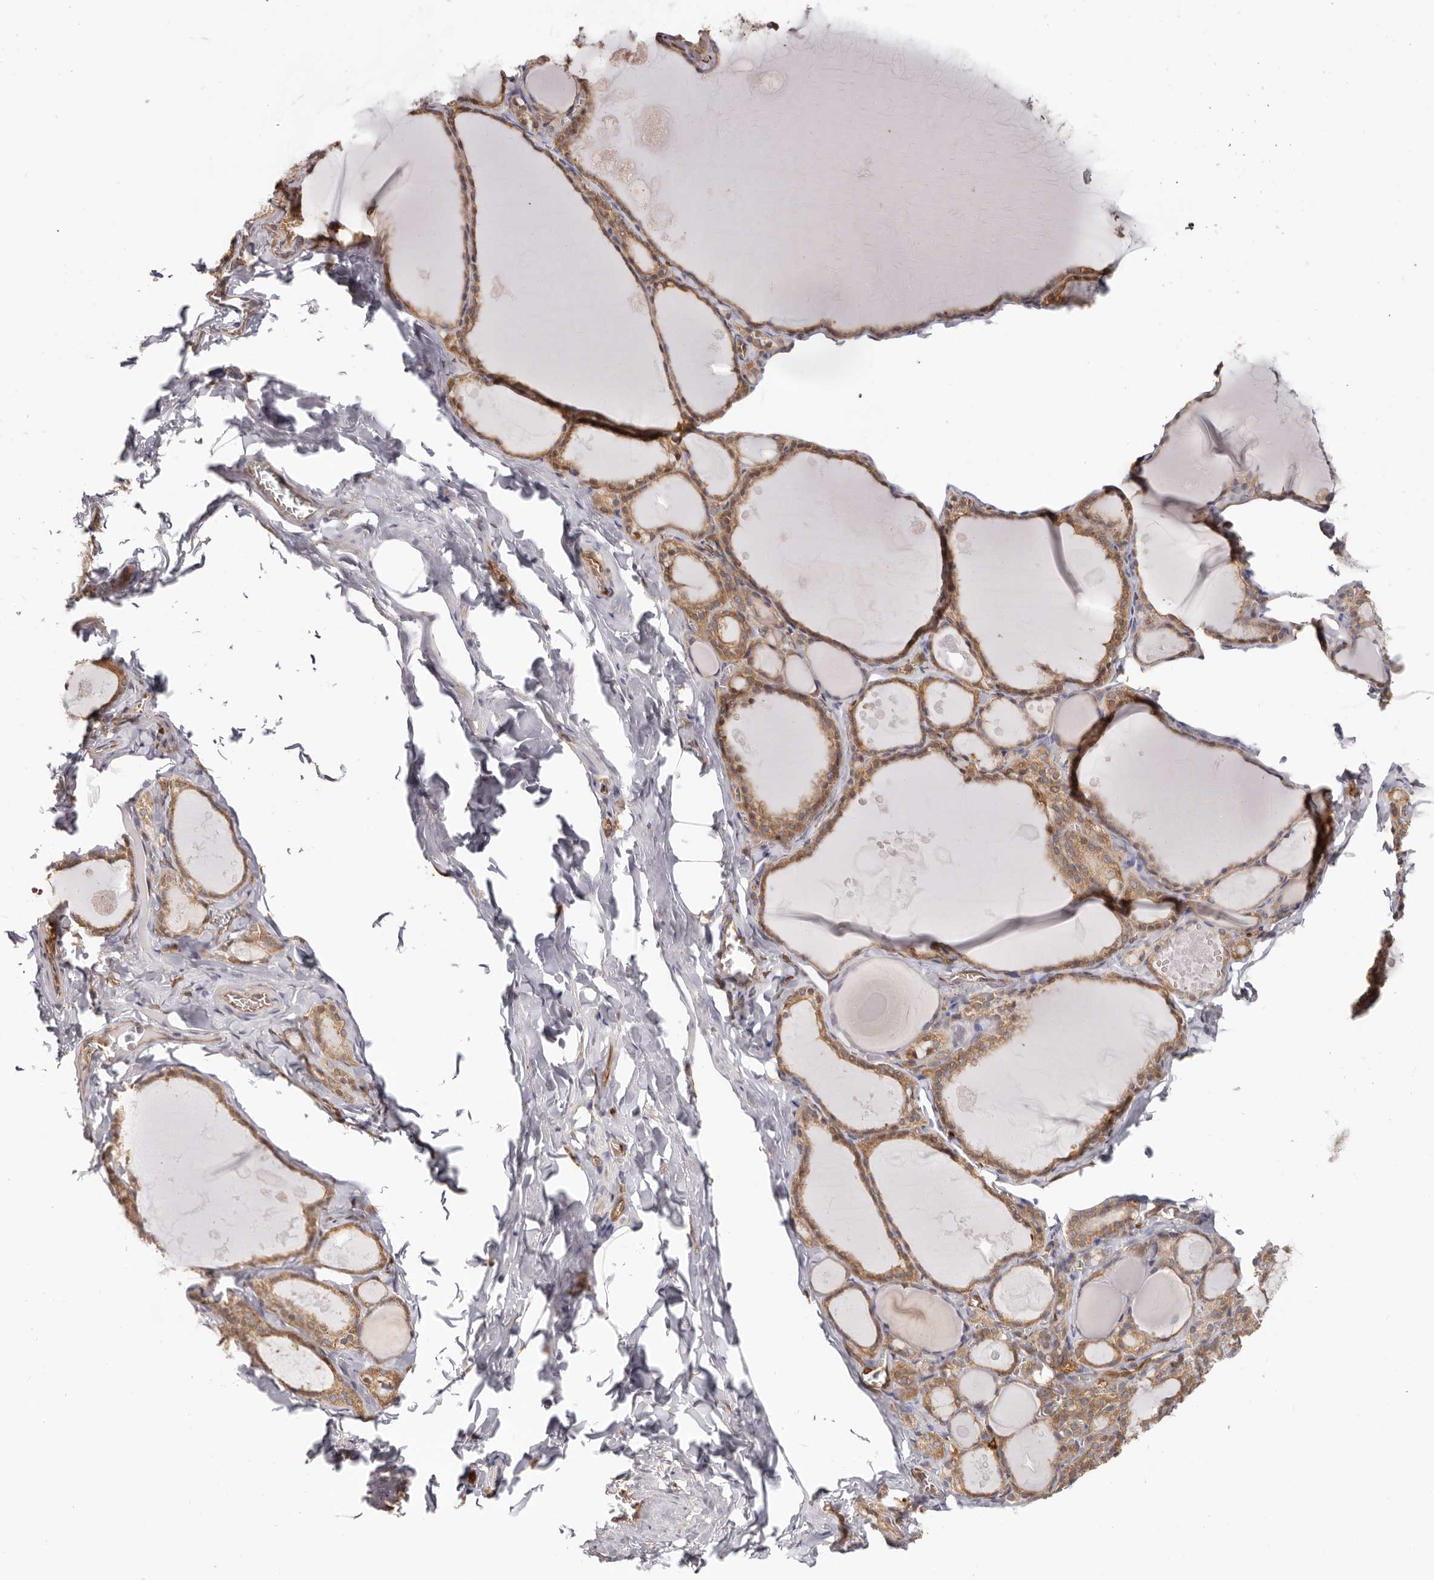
{"staining": {"intensity": "moderate", "quantity": ">75%", "location": "cytoplasmic/membranous"}, "tissue": "thyroid gland", "cell_type": "Glandular cells", "image_type": "normal", "snomed": [{"axis": "morphology", "description": "Normal tissue, NOS"}, {"axis": "topography", "description": "Thyroid gland"}], "caption": "High-magnification brightfield microscopy of benign thyroid gland stained with DAB (brown) and counterstained with hematoxylin (blue). glandular cells exhibit moderate cytoplasmic/membranous positivity is present in approximately>75% of cells. (Brightfield microscopy of DAB IHC at high magnification).", "gene": "LAP3", "patient": {"sex": "male", "age": 56}}